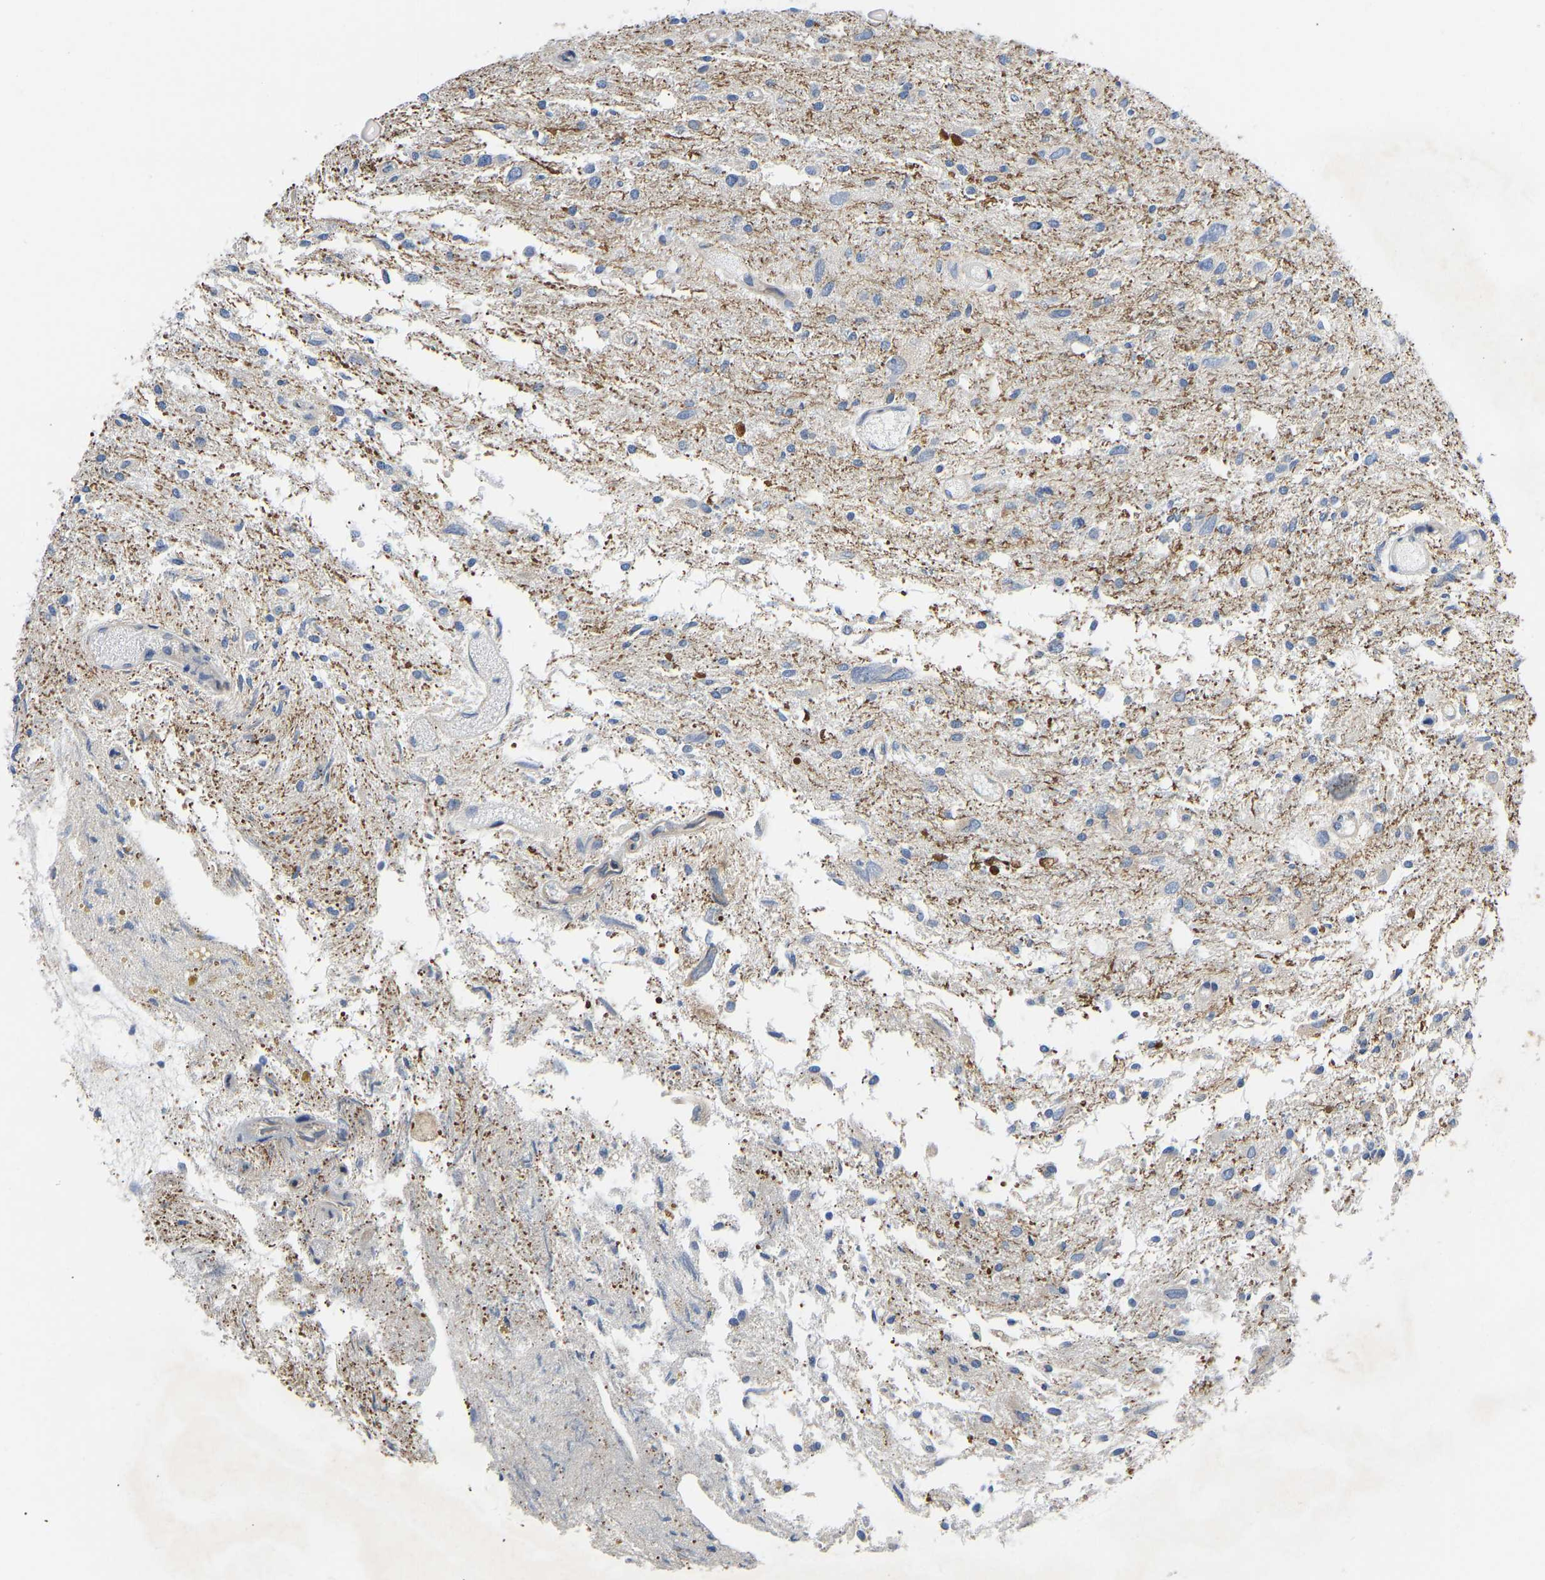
{"staining": {"intensity": "negative", "quantity": "none", "location": "none"}, "tissue": "glioma", "cell_type": "Tumor cells", "image_type": "cancer", "snomed": [{"axis": "morphology", "description": "Glioma, malignant, High grade"}, {"axis": "topography", "description": "Brain"}], "caption": "The histopathology image displays no staining of tumor cells in glioma. (DAB immunohistochemistry visualized using brightfield microscopy, high magnification).", "gene": "BEND3", "patient": {"sex": "female", "age": 59}}